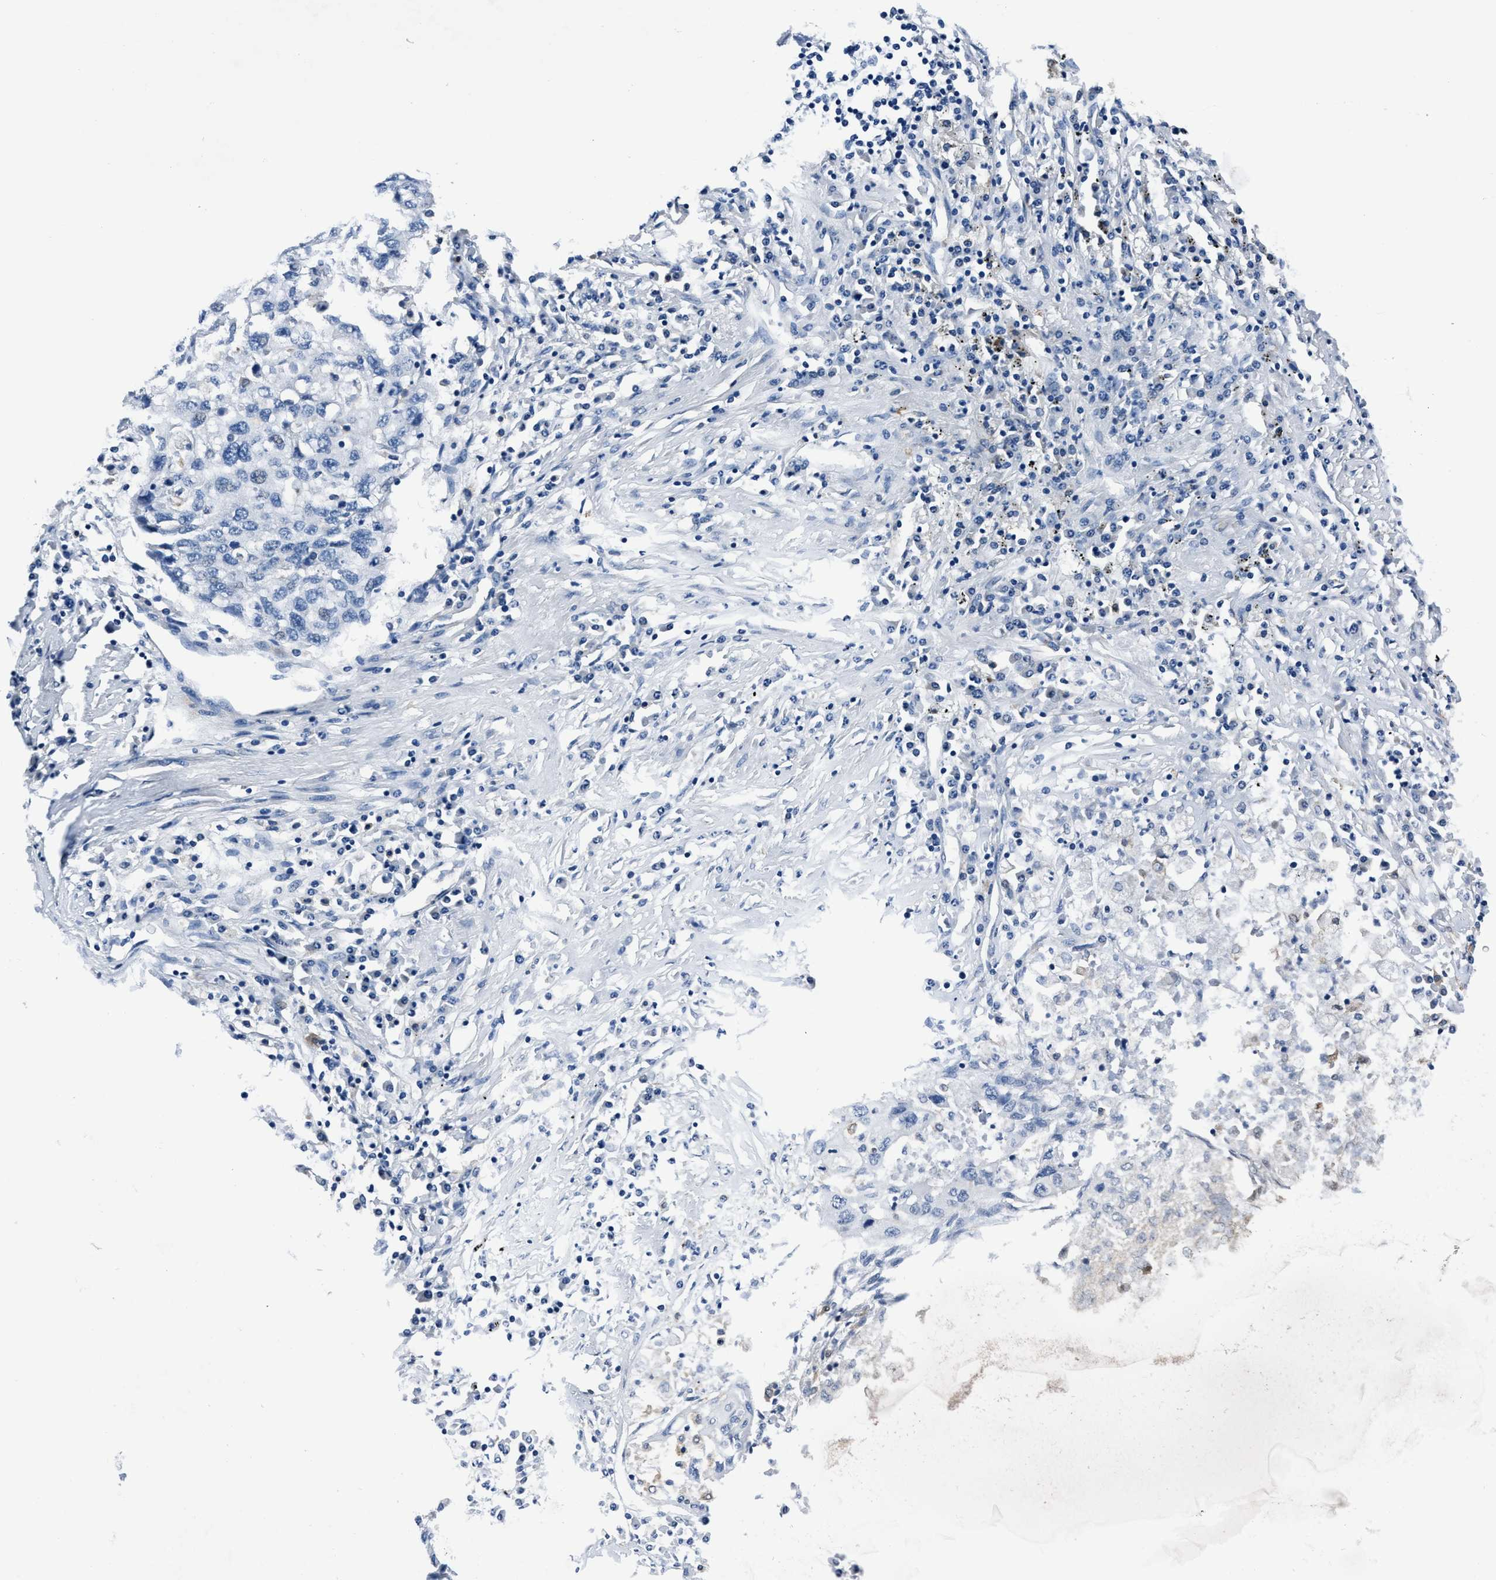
{"staining": {"intensity": "negative", "quantity": "none", "location": "none"}, "tissue": "lung cancer", "cell_type": "Tumor cells", "image_type": "cancer", "snomed": [{"axis": "morphology", "description": "Squamous cell carcinoma, NOS"}, {"axis": "topography", "description": "Lung"}], "caption": "High magnification brightfield microscopy of squamous cell carcinoma (lung) stained with DAB (3,3'-diaminobenzidine) (brown) and counterstained with hematoxylin (blue): tumor cells show no significant positivity. (DAB (3,3'-diaminobenzidine) immunohistochemistry (IHC), high magnification).", "gene": "TMEM94", "patient": {"sex": "female", "age": 63}}